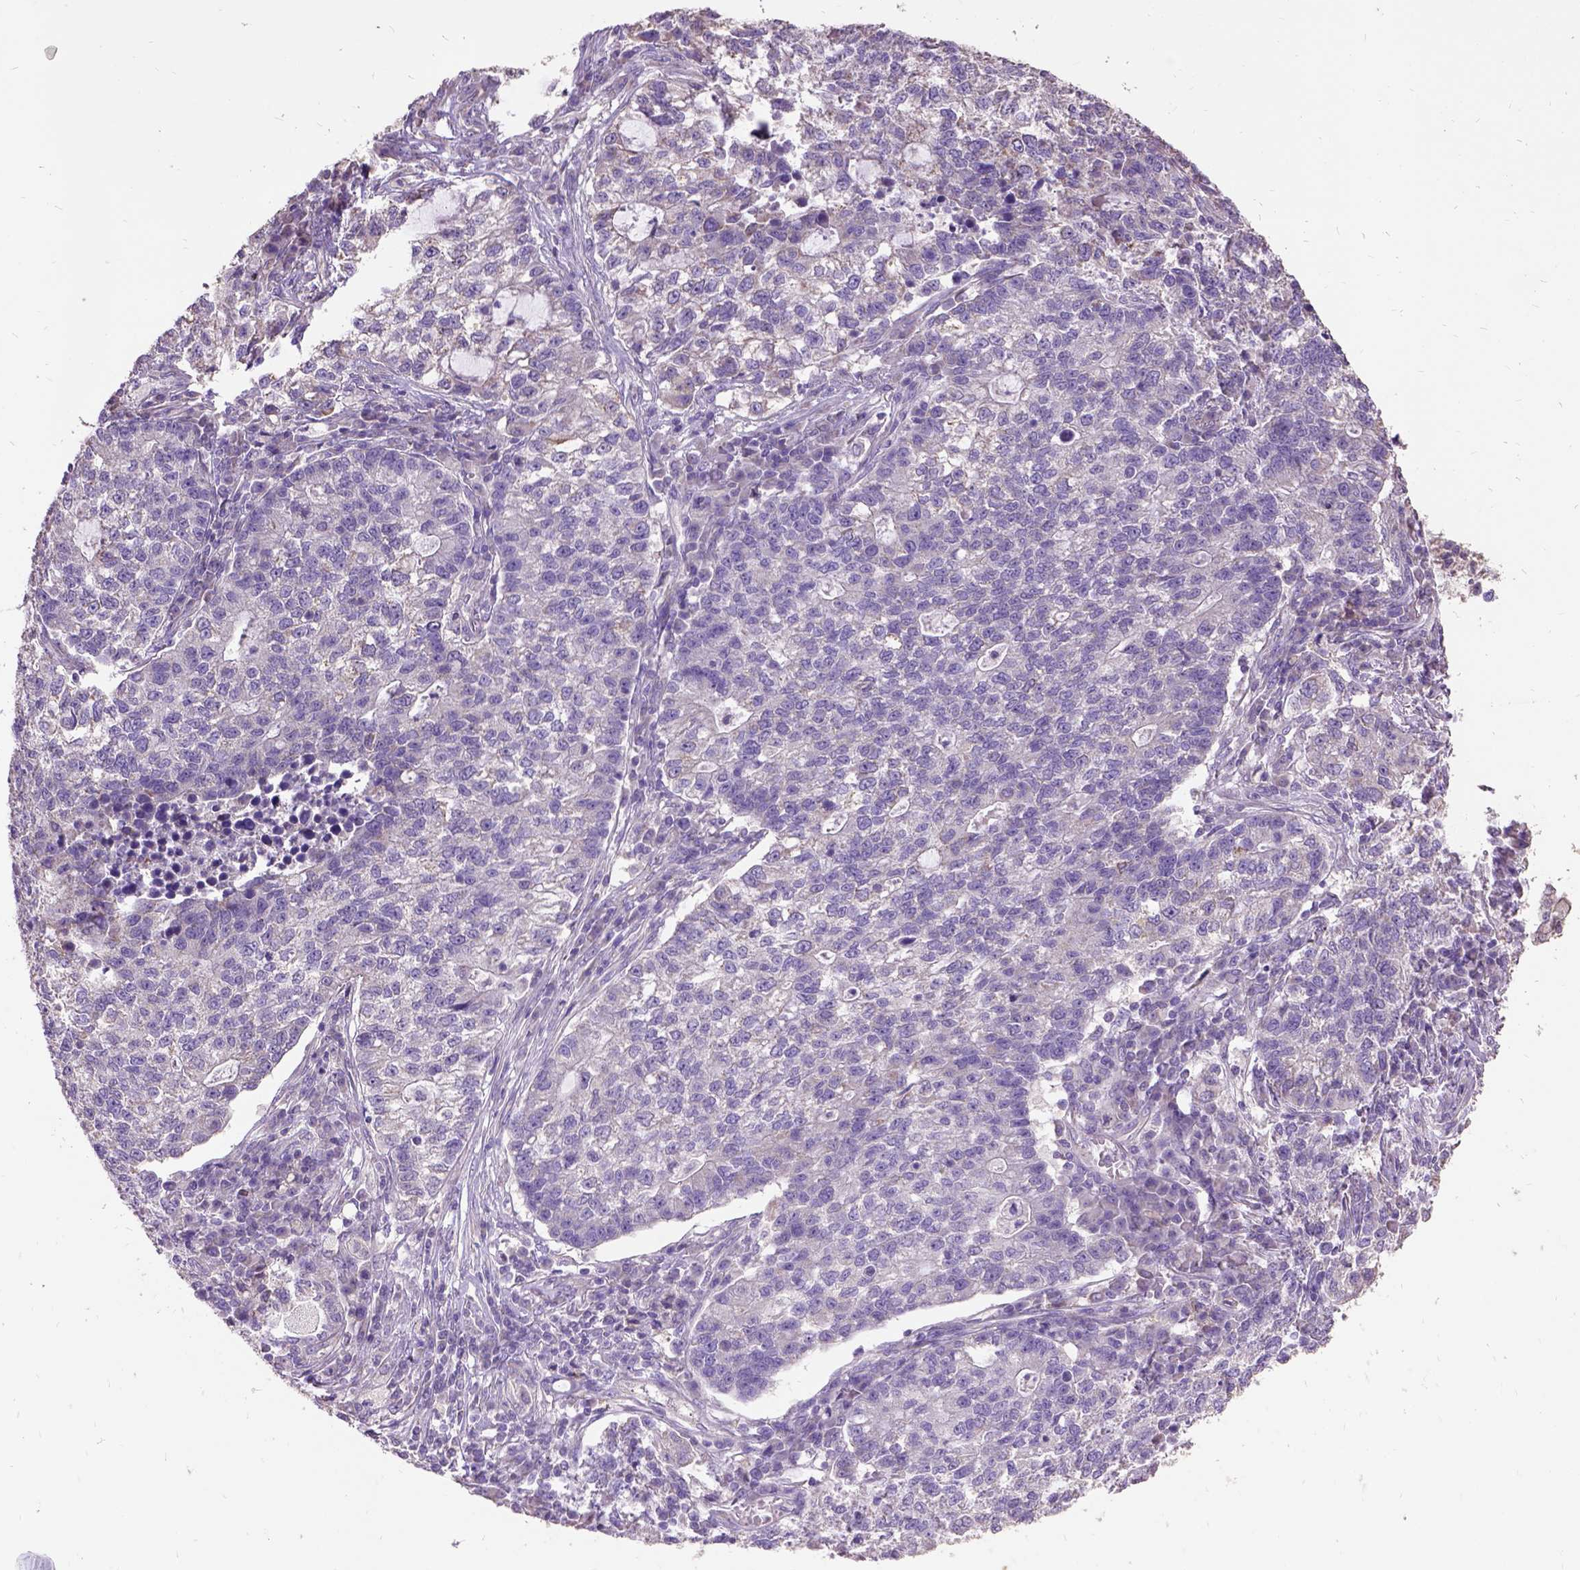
{"staining": {"intensity": "negative", "quantity": "none", "location": "none"}, "tissue": "lung cancer", "cell_type": "Tumor cells", "image_type": "cancer", "snomed": [{"axis": "morphology", "description": "Adenocarcinoma, NOS"}, {"axis": "topography", "description": "Lung"}], "caption": "Immunohistochemistry micrograph of human adenocarcinoma (lung) stained for a protein (brown), which demonstrates no positivity in tumor cells.", "gene": "DQX1", "patient": {"sex": "male", "age": 57}}